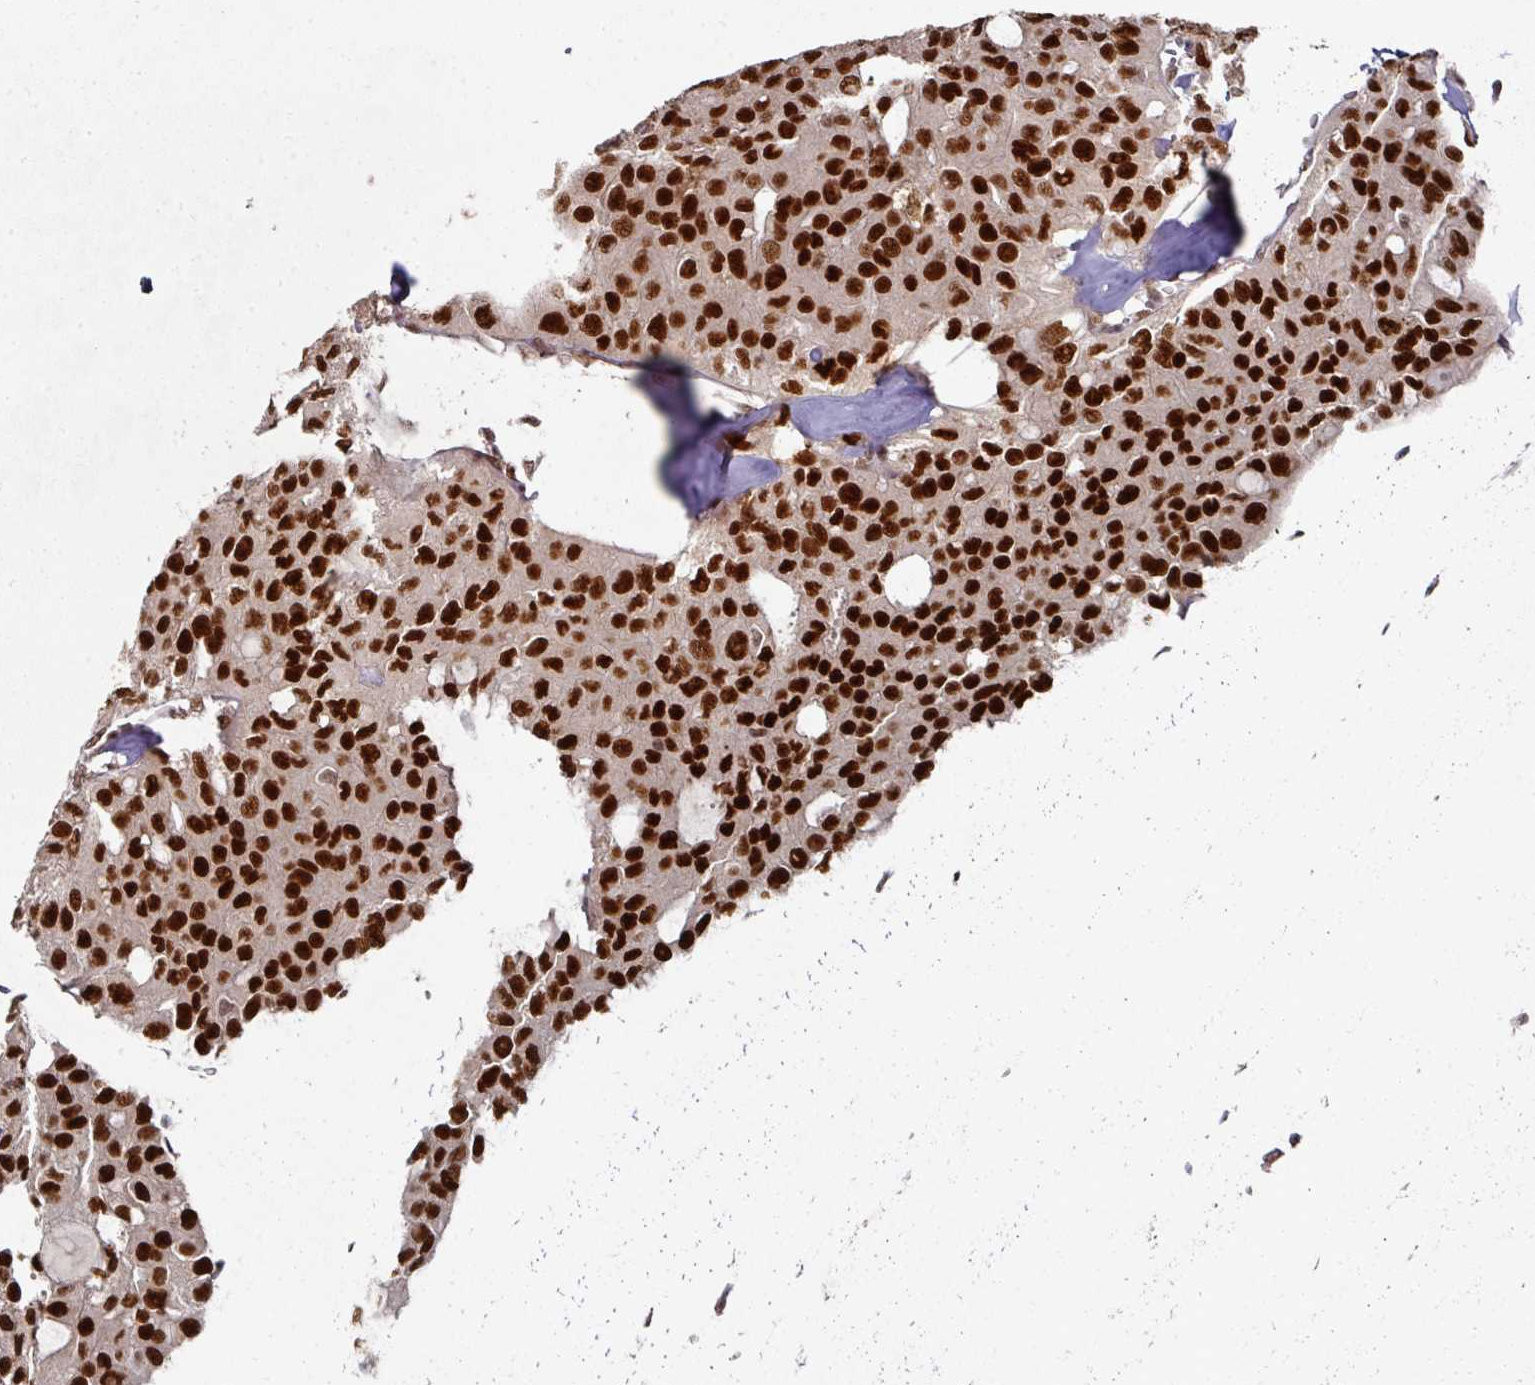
{"staining": {"intensity": "strong", "quantity": ">75%", "location": "nuclear"}, "tissue": "thyroid cancer", "cell_type": "Tumor cells", "image_type": "cancer", "snomed": [{"axis": "morphology", "description": "Follicular adenoma carcinoma, NOS"}, {"axis": "topography", "description": "Thyroid gland"}], "caption": "Strong nuclear protein staining is identified in about >75% of tumor cells in thyroid follicular adenoma carcinoma. The protein of interest is stained brown, and the nuclei are stained in blue (DAB IHC with brightfield microscopy, high magnification).", "gene": "MEPCE", "patient": {"sex": "male", "age": 75}}